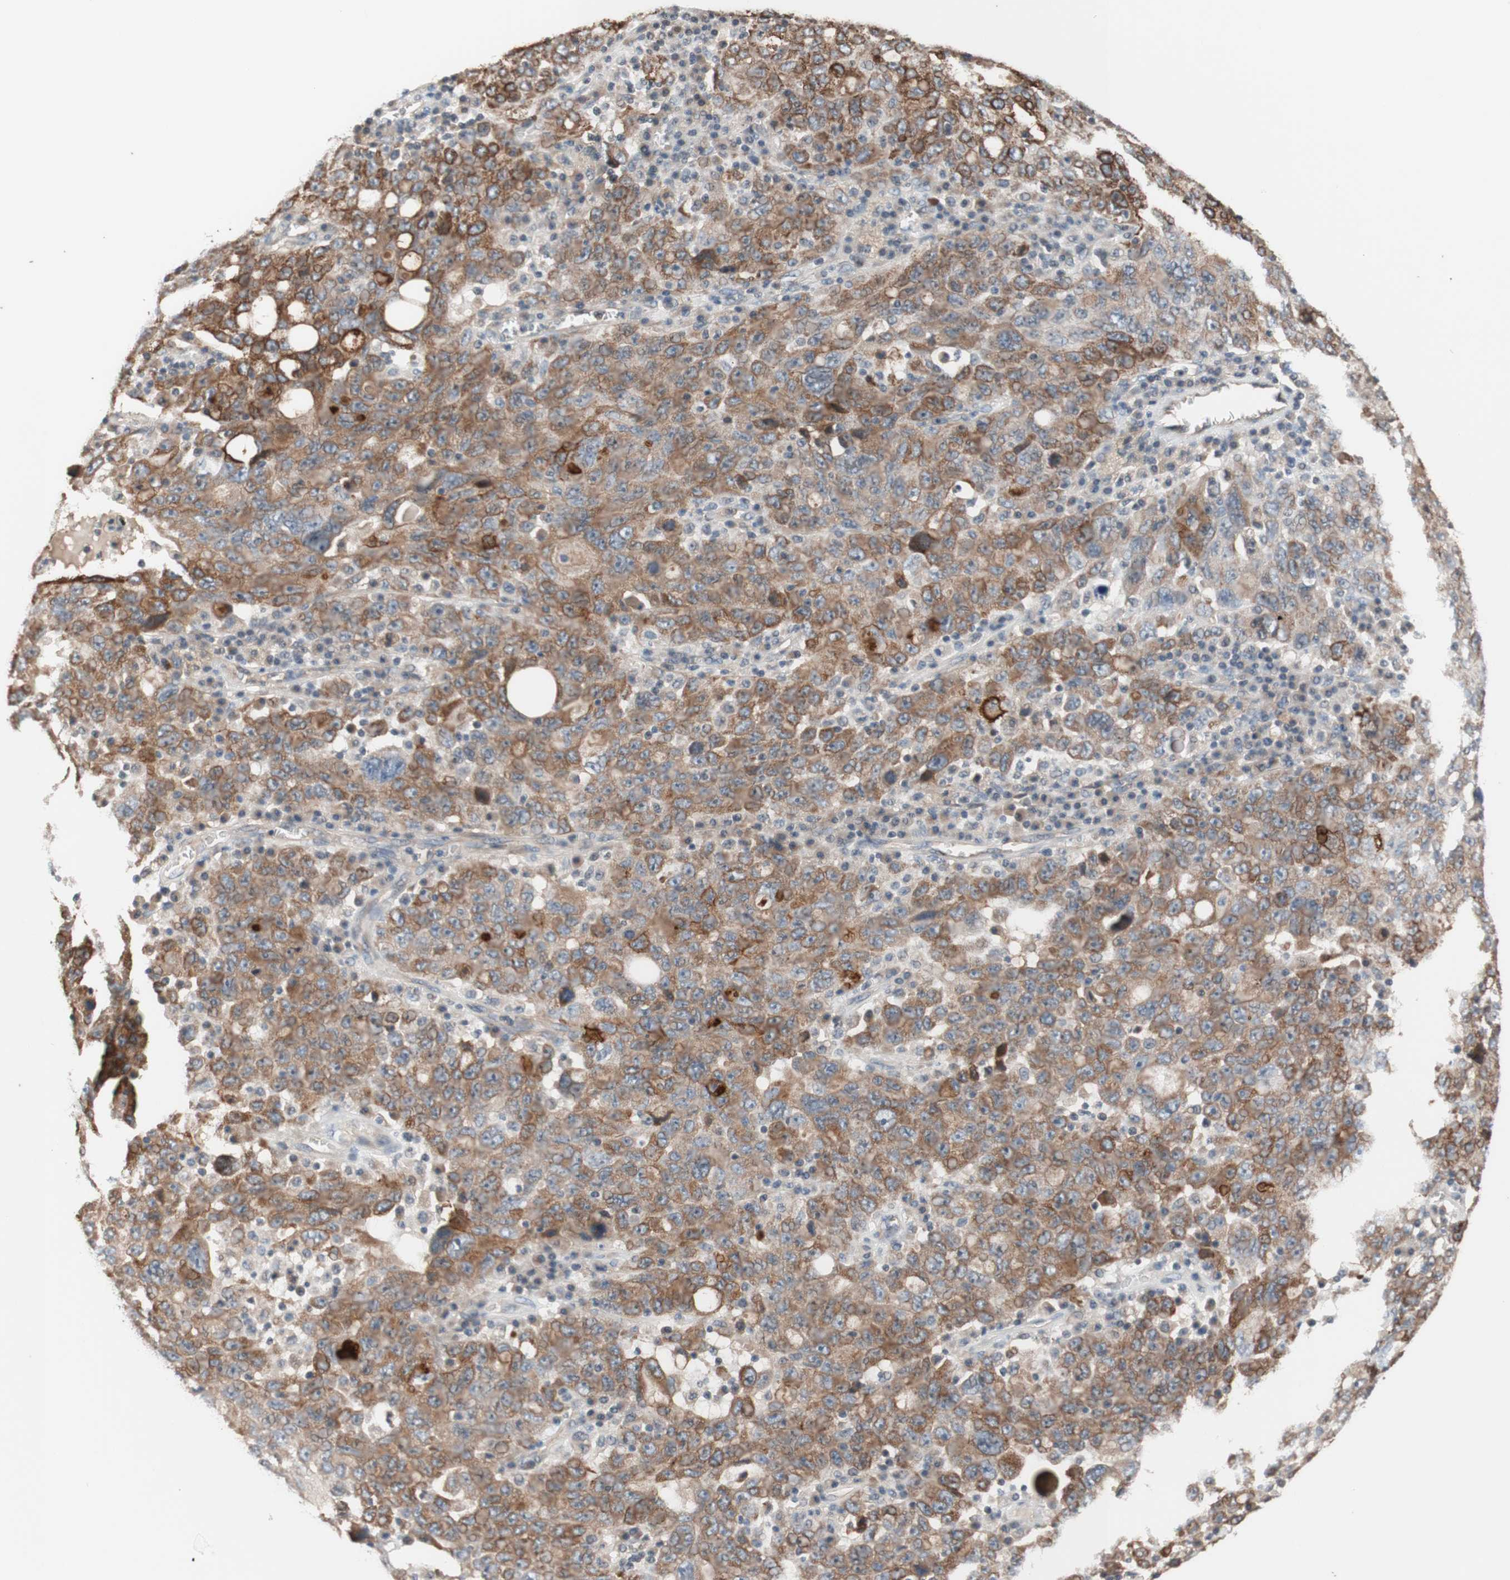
{"staining": {"intensity": "moderate", "quantity": ">75%", "location": "cytoplasmic/membranous"}, "tissue": "ovarian cancer", "cell_type": "Tumor cells", "image_type": "cancer", "snomed": [{"axis": "morphology", "description": "Carcinoma, endometroid"}, {"axis": "topography", "description": "Ovary"}], "caption": "This is an image of IHC staining of ovarian endometroid carcinoma, which shows moderate staining in the cytoplasmic/membranous of tumor cells.", "gene": "CD55", "patient": {"sex": "female", "age": 62}}